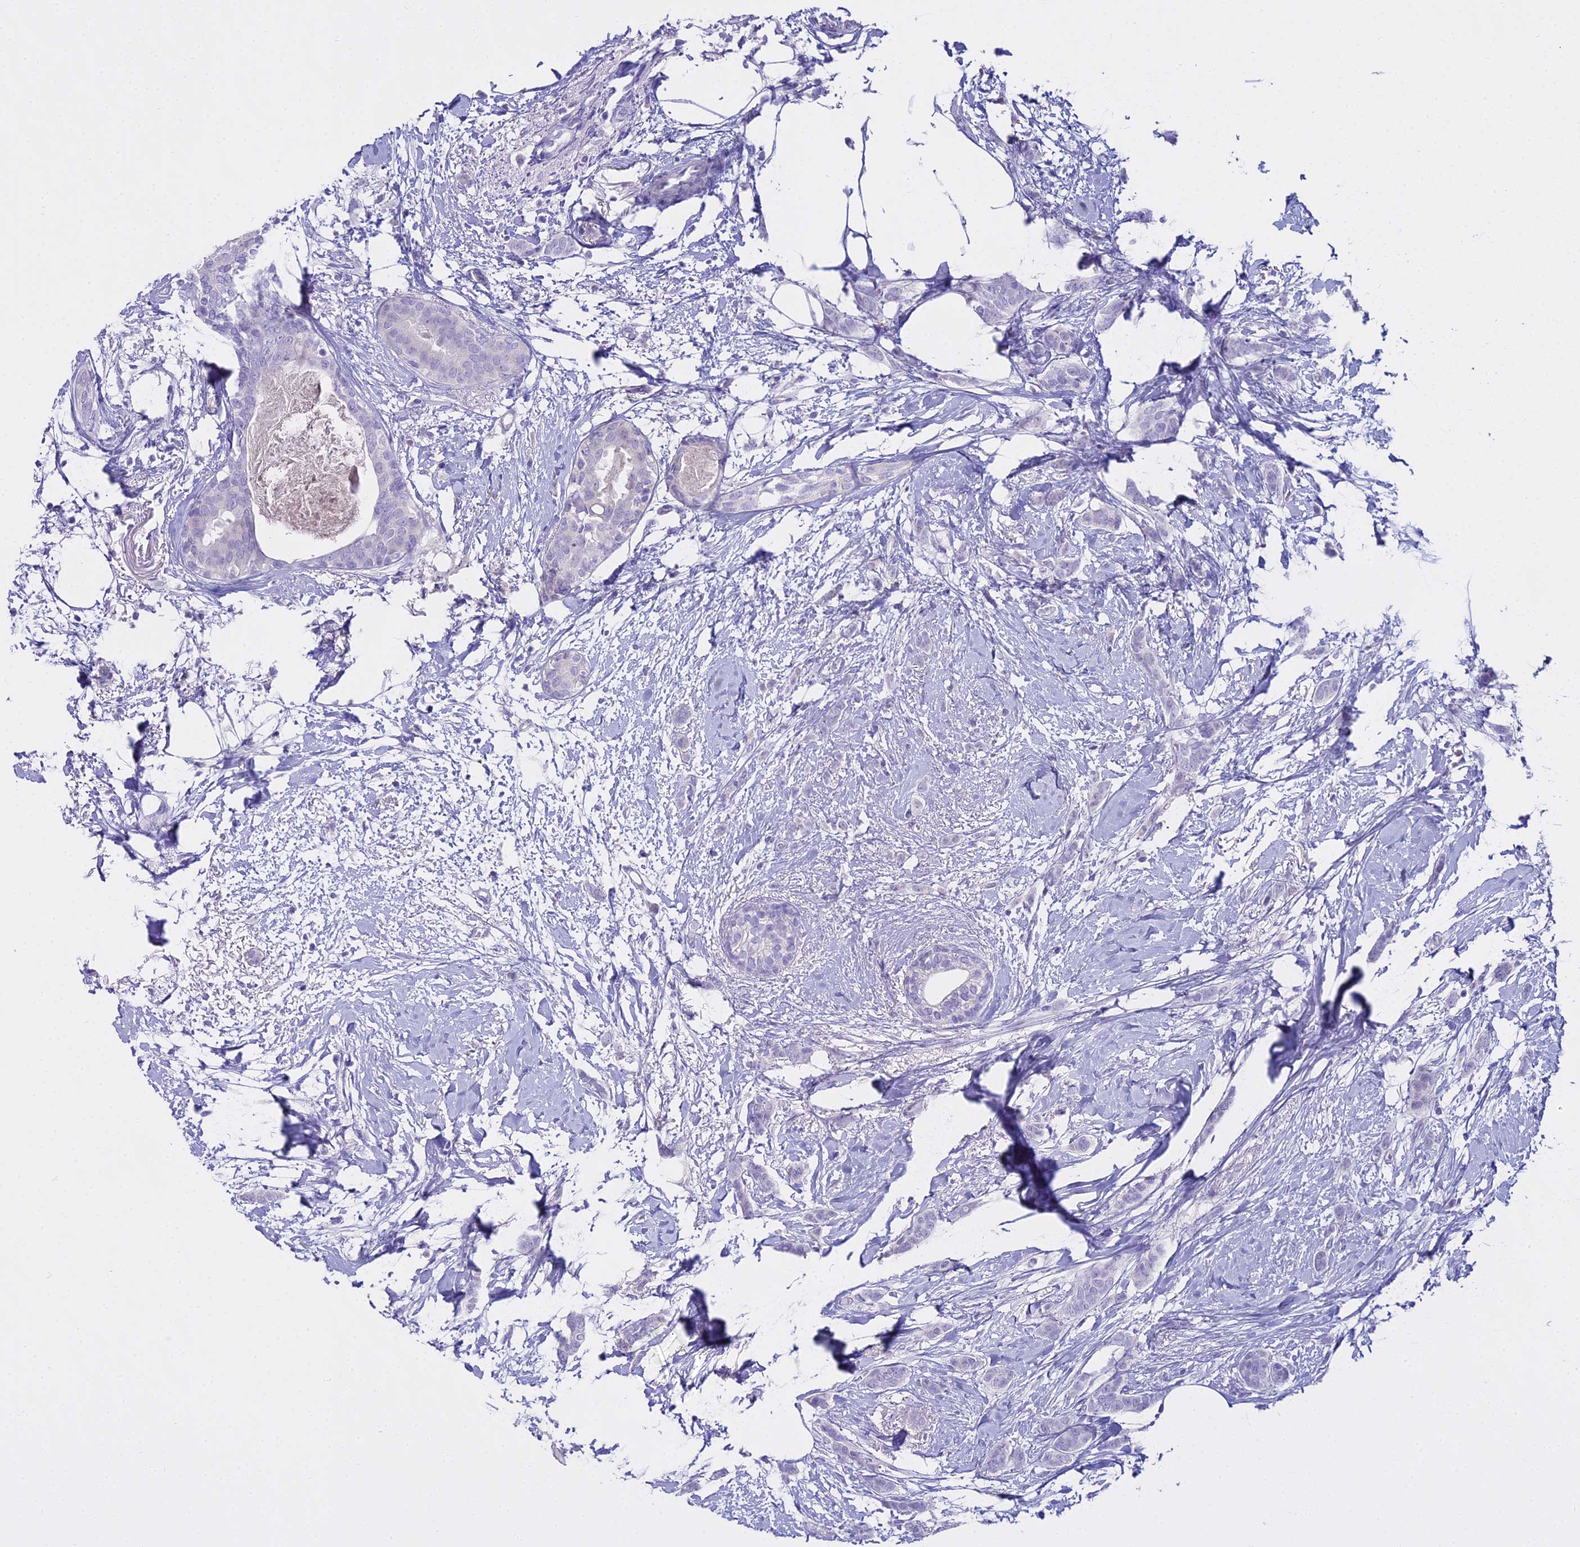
{"staining": {"intensity": "negative", "quantity": "none", "location": "none"}, "tissue": "breast cancer", "cell_type": "Tumor cells", "image_type": "cancer", "snomed": [{"axis": "morphology", "description": "Duct carcinoma"}, {"axis": "topography", "description": "Breast"}], "caption": "The image displays no significant positivity in tumor cells of intraductal carcinoma (breast).", "gene": "ALPP", "patient": {"sex": "female", "age": 72}}